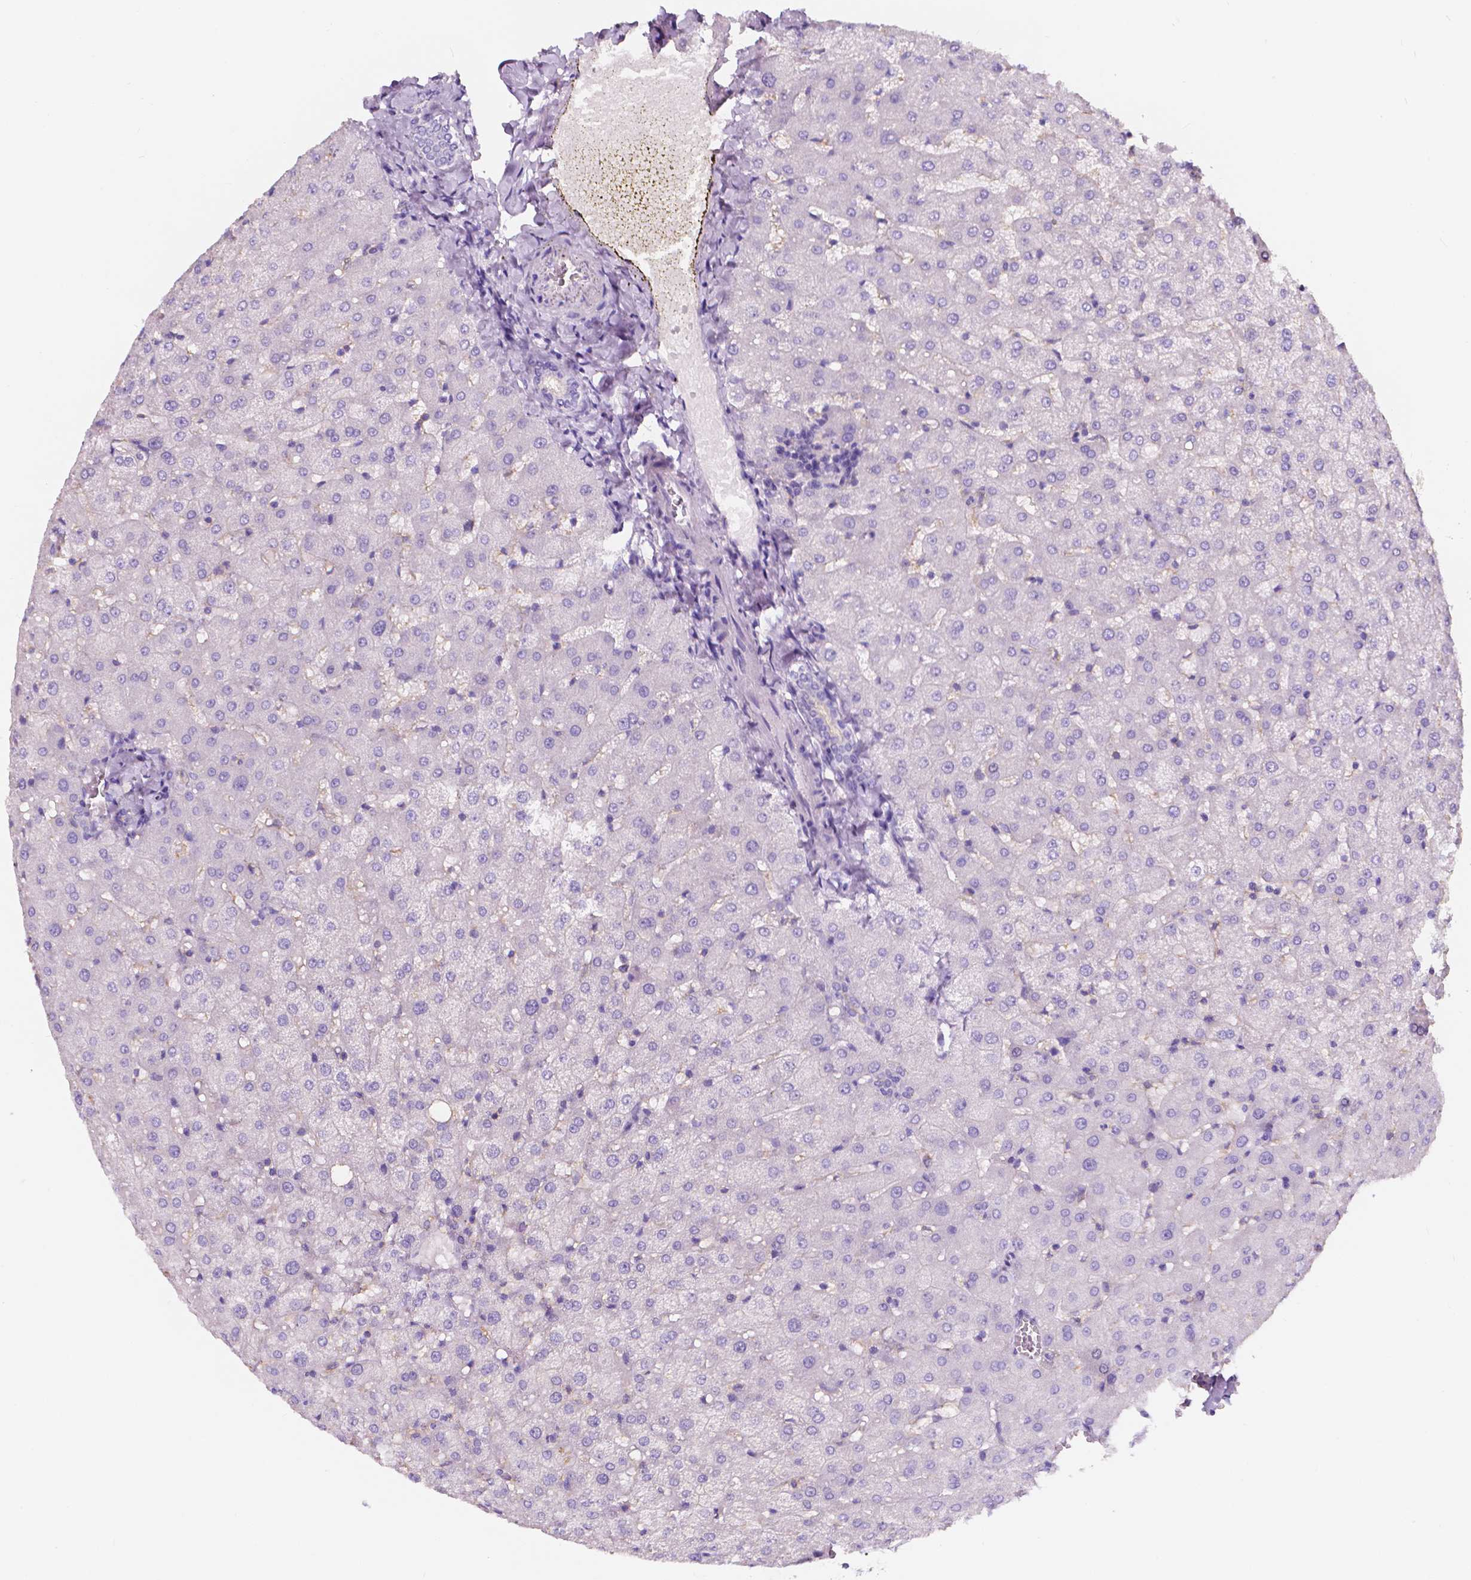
{"staining": {"intensity": "negative", "quantity": "none", "location": "none"}, "tissue": "liver", "cell_type": "Cholangiocytes", "image_type": "normal", "snomed": [{"axis": "morphology", "description": "Normal tissue, NOS"}, {"axis": "topography", "description": "Liver"}], "caption": "Immunohistochemistry micrograph of unremarkable liver: liver stained with DAB (3,3'-diaminobenzidine) shows no significant protein positivity in cholangiocytes.", "gene": "CLSTN2", "patient": {"sex": "female", "age": 50}}